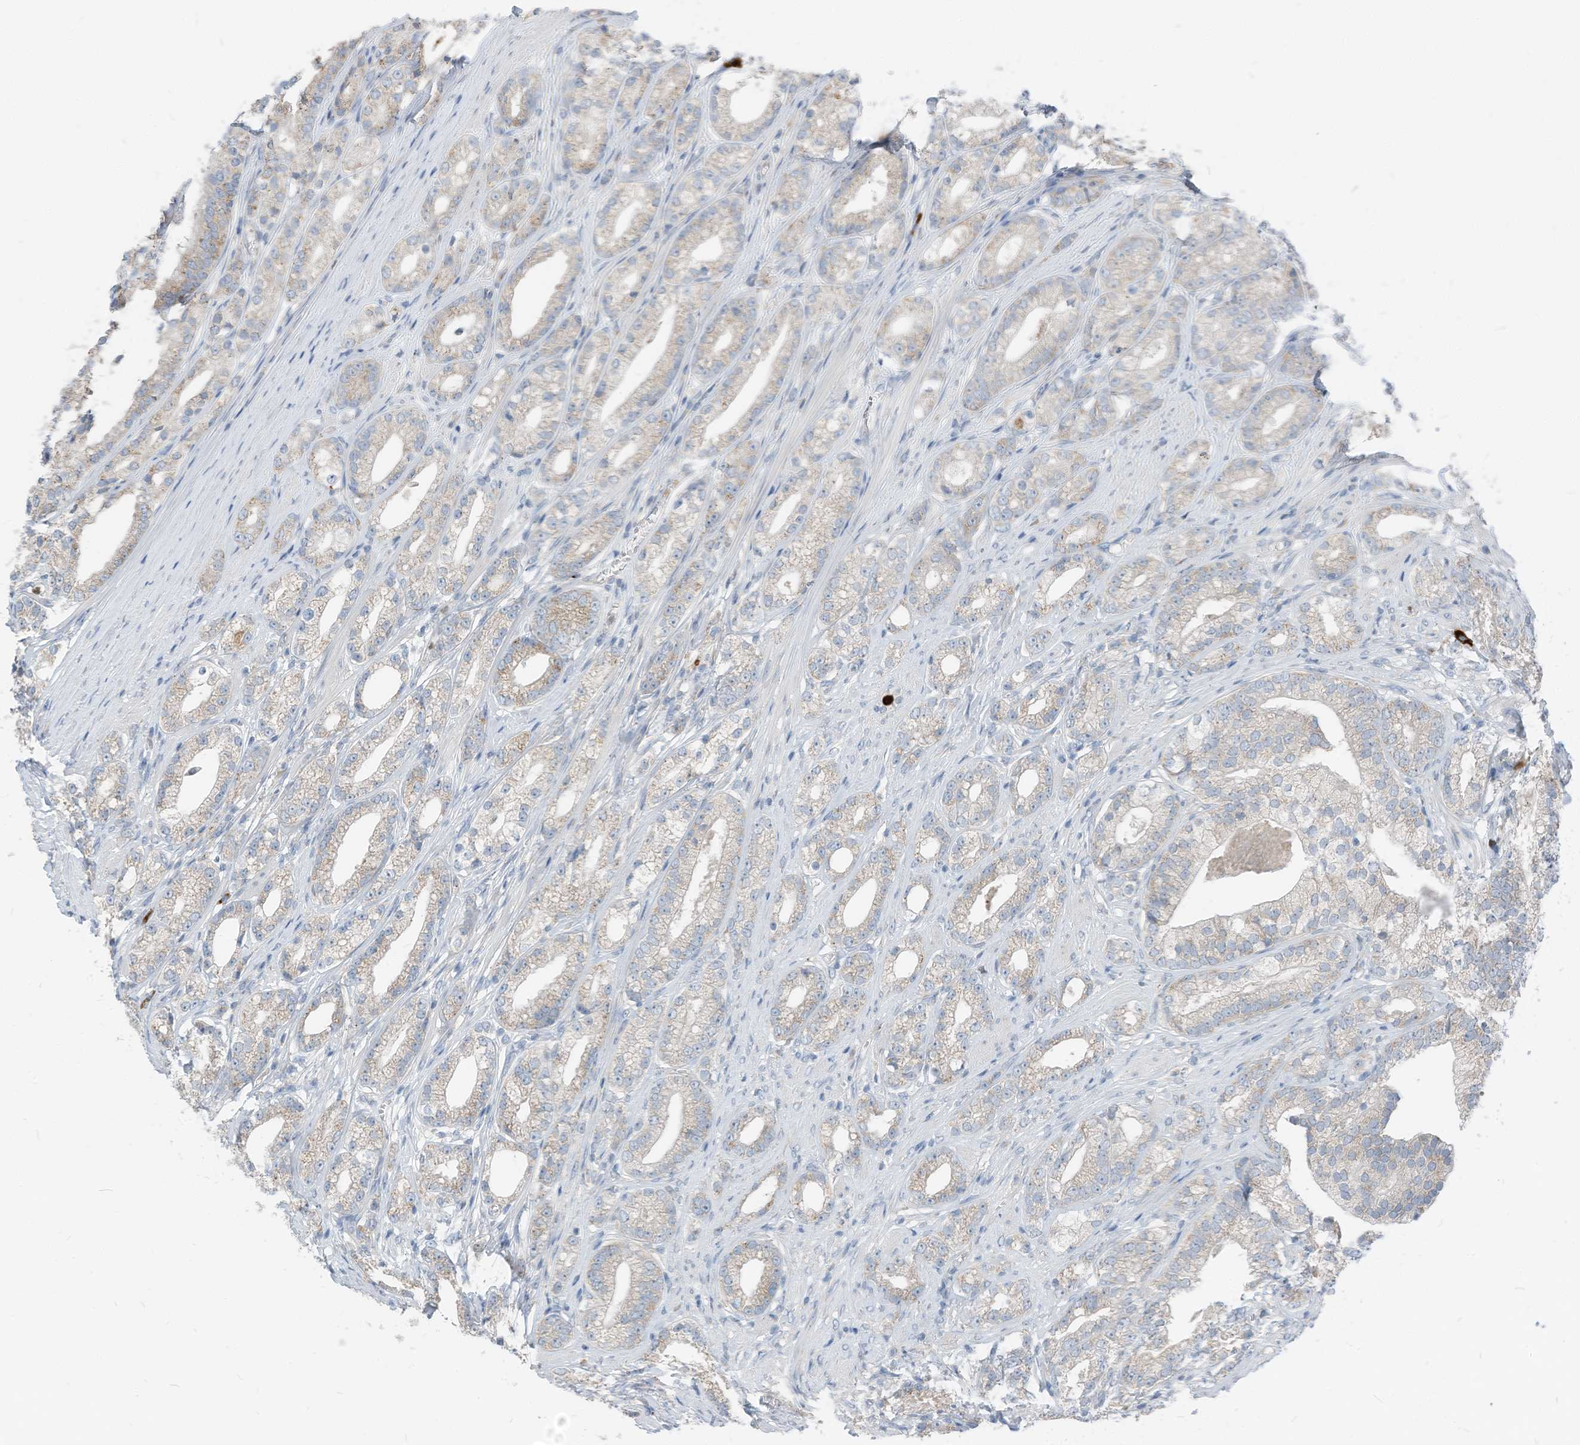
{"staining": {"intensity": "weak", "quantity": "<25%", "location": "cytoplasmic/membranous"}, "tissue": "prostate cancer", "cell_type": "Tumor cells", "image_type": "cancer", "snomed": [{"axis": "morphology", "description": "Adenocarcinoma, High grade"}, {"axis": "topography", "description": "Prostate"}], "caption": "IHC image of neoplastic tissue: prostate adenocarcinoma (high-grade) stained with DAB demonstrates no significant protein positivity in tumor cells.", "gene": "CHMP2B", "patient": {"sex": "male", "age": 69}}